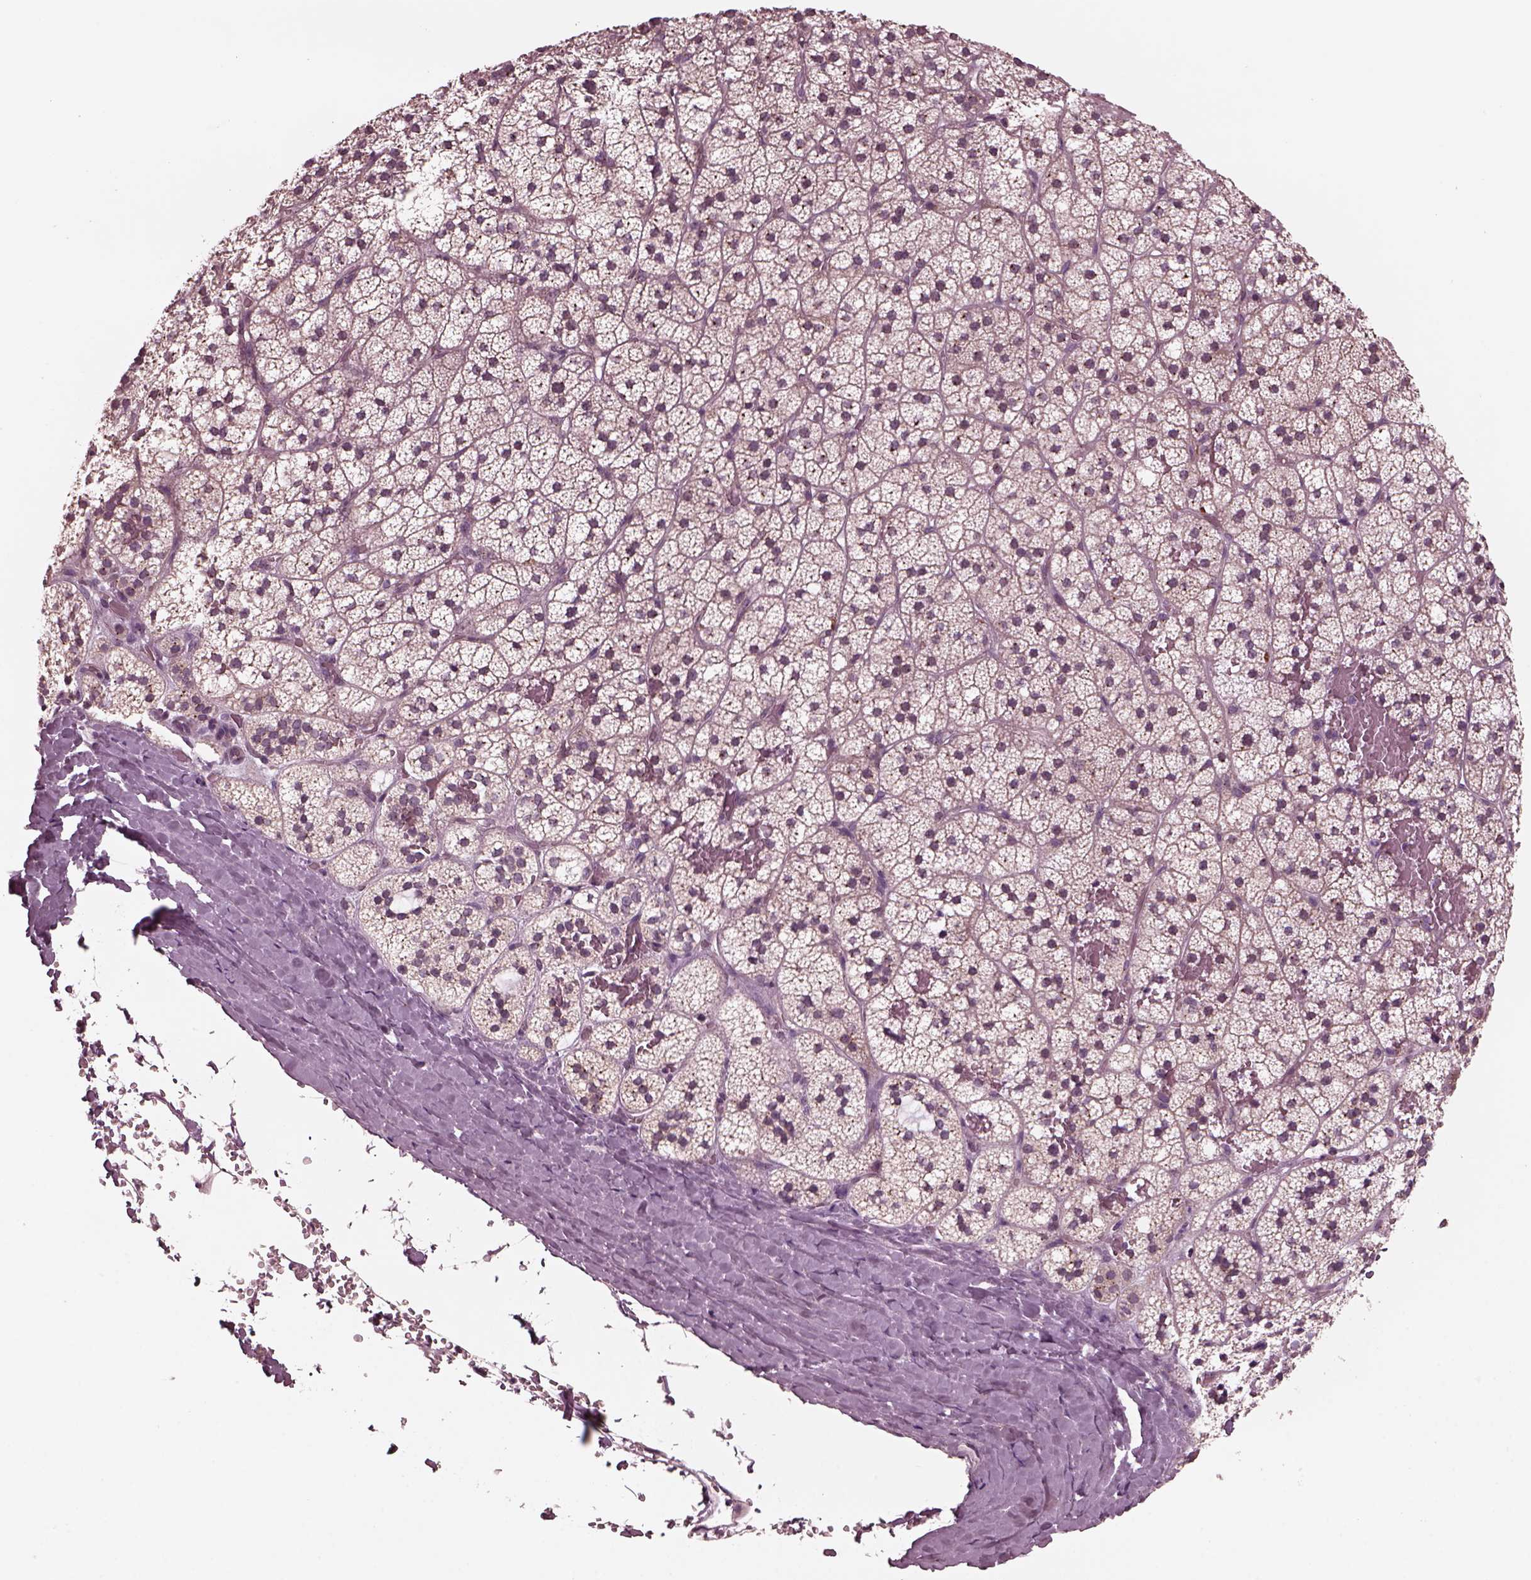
{"staining": {"intensity": "weak", "quantity": "<25%", "location": "cytoplasmic/membranous"}, "tissue": "adrenal gland", "cell_type": "Glandular cells", "image_type": "normal", "snomed": [{"axis": "morphology", "description": "Normal tissue, NOS"}, {"axis": "topography", "description": "Adrenal gland"}], "caption": "Immunohistochemical staining of benign human adrenal gland shows no significant staining in glandular cells. (DAB immunohistochemistry (IHC), high magnification).", "gene": "SAXO1", "patient": {"sex": "male", "age": 53}}